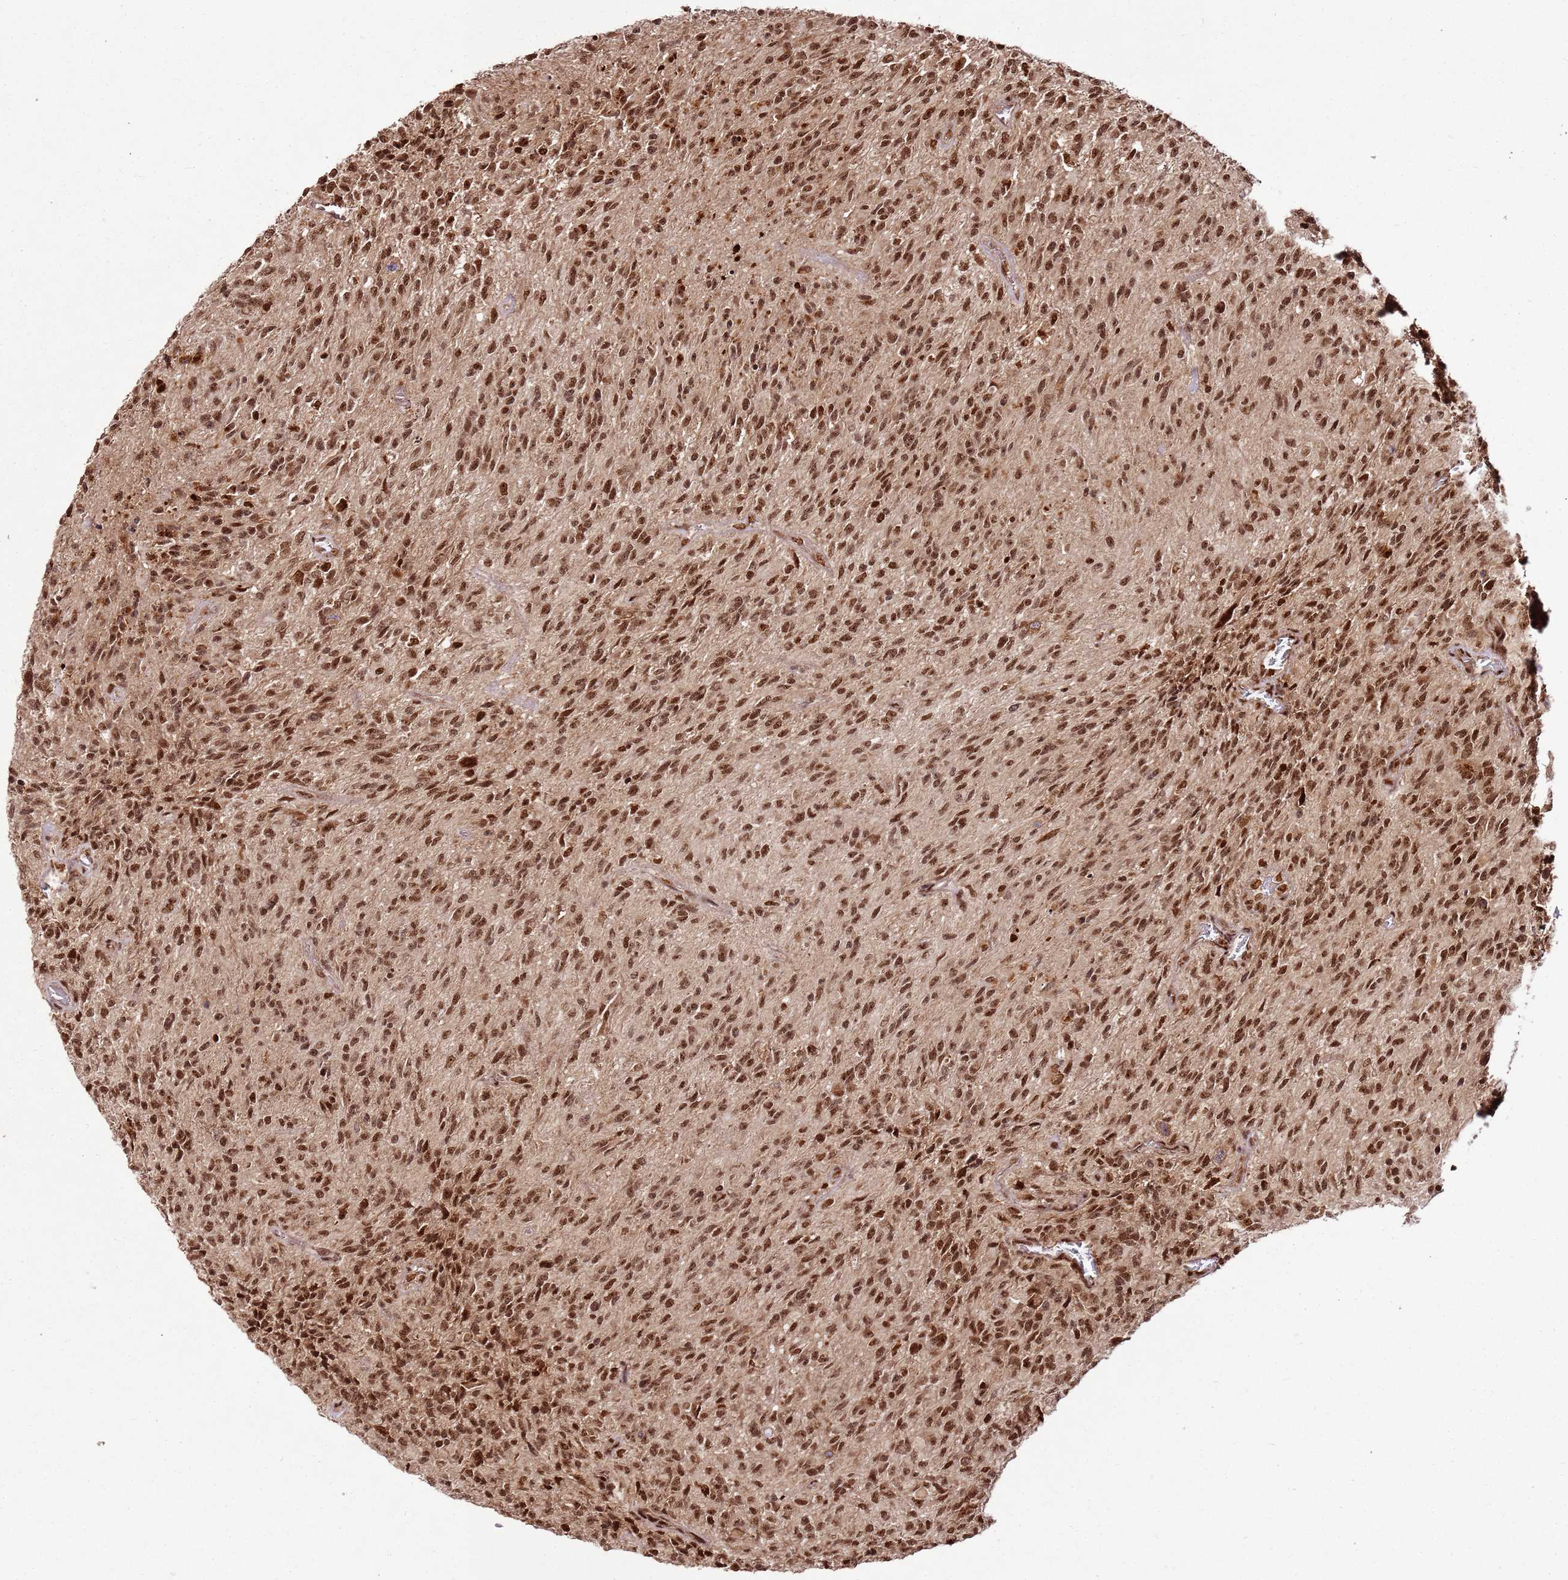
{"staining": {"intensity": "strong", "quantity": ">75%", "location": "nuclear"}, "tissue": "glioma", "cell_type": "Tumor cells", "image_type": "cancer", "snomed": [{"axis": "morphology", "description": "Normal tissue, NOS"}, {"axis": "morphology", "description": "Glioma, malignant, High grade"}, {"axis": "topography", "description": "Cerebral cortex"}], "caption": "Glioma stained with DAB (3,3'-diaminobenzidine) immunohistochemistry (IHC) shows high levels of strong nuclear staining in approximately >75% of tumor cells.", "gene": "XRN2", "patient": {"sex": "male", "age": 56}}